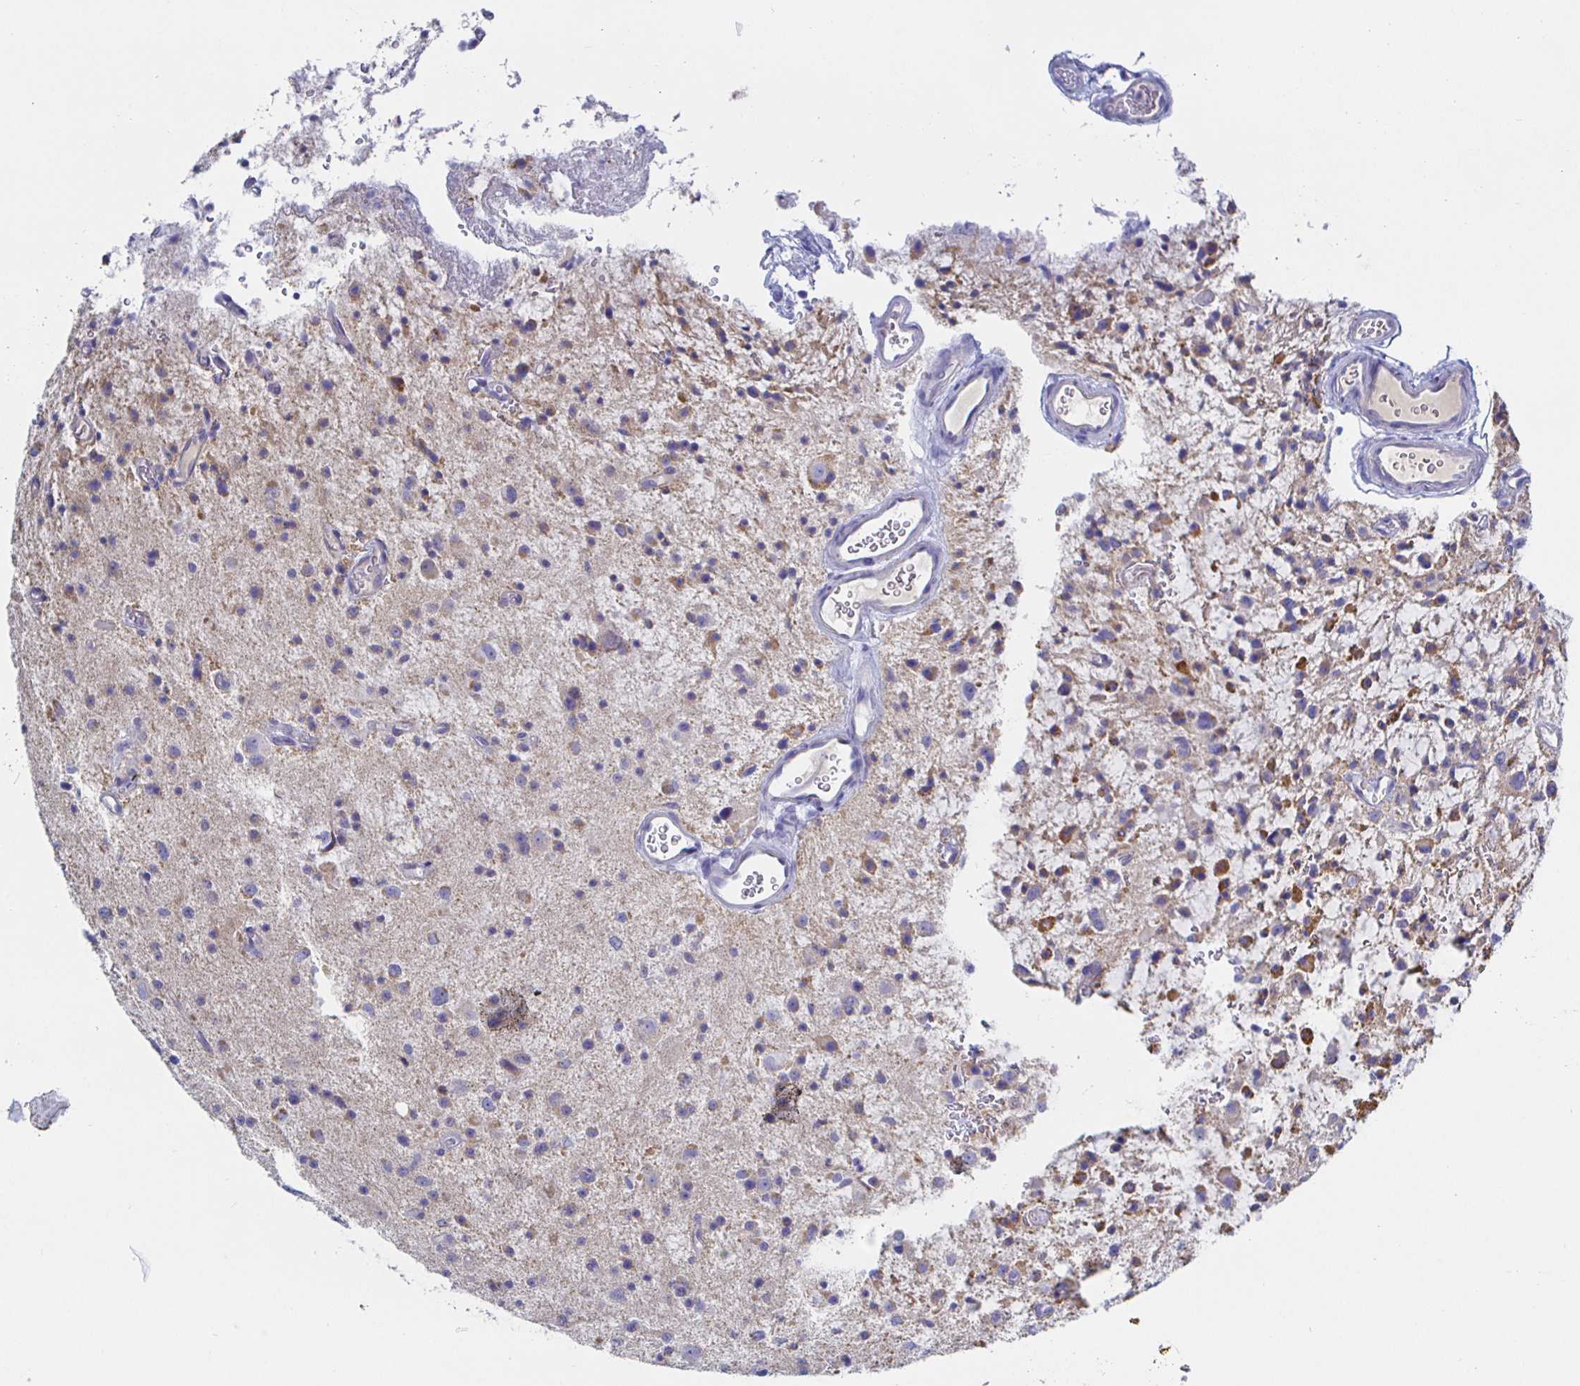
{"staining": {"intensity": "negative", "quantity": "none", "location": "none"}, "tissue": "glioma", "cell_type": "Tumor cells", "image_type": "cancer", "snomed": [{"axis": "morphology", "description": "Glioma, malignant, Low grade"}, {"axis": "topography", "description": "Brain"}], "caption": "A micrograph of malignant glioma (low-grade) stained for a protein demonstrates no brown staining in tumor cells.", "gene": "SYNGR4", "patient": {"sex": "male", "age": 43}}